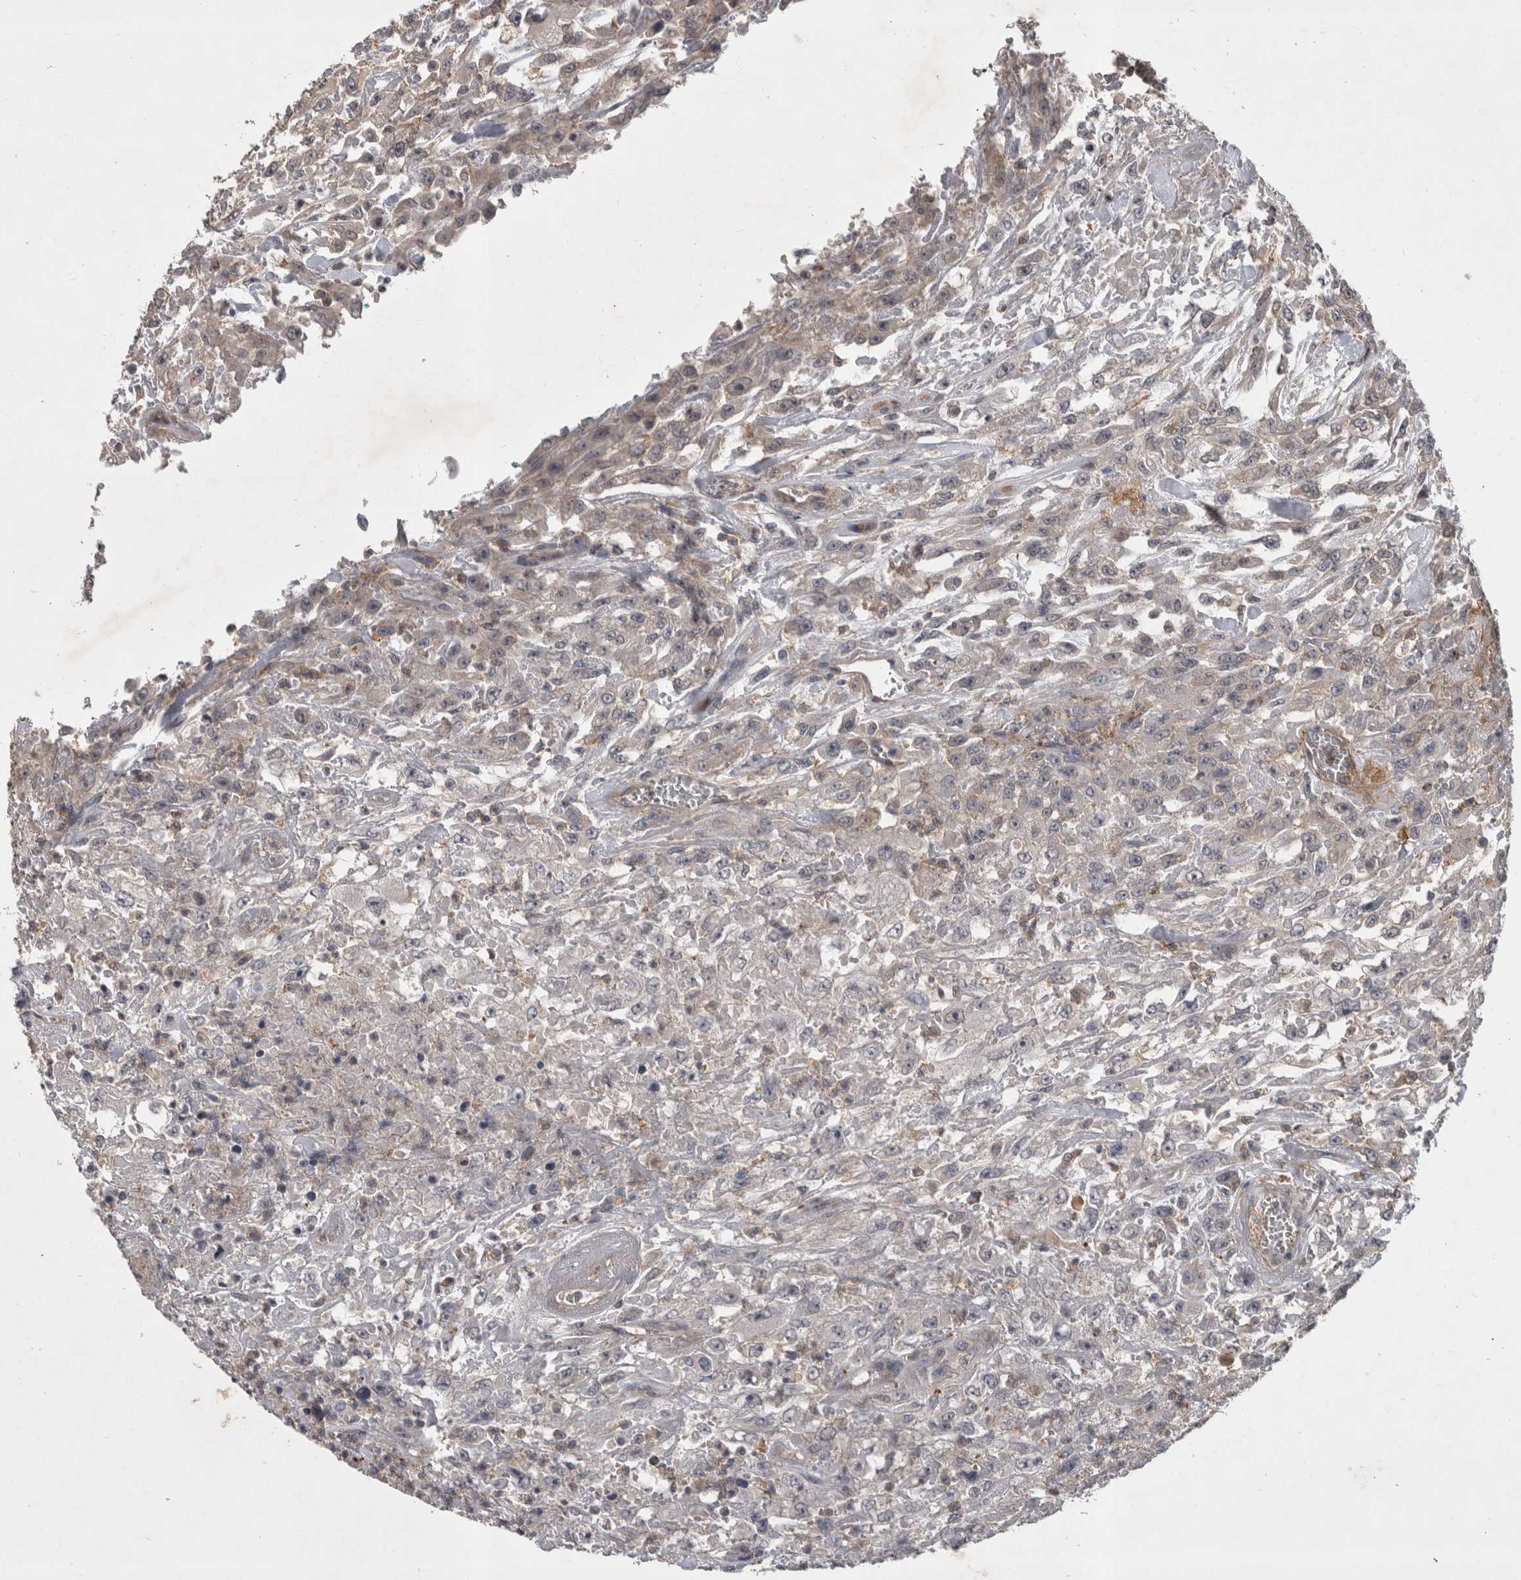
{"staining": {"intensity": "negative", "quantity": "none", "location": "none"}, "tissue": "urothelial cancer", "cell_type": "Tumor cells", "image_type": "cancer", "snomed": [{"axis": "morphology", "description": "Urothelial carcinoma, High grade"}, {"axis": "topography", "description": "Urinary bladder"}], "caption": "High power microscopy histopathology image of an immunohistochemistry (IHC) histopathology image of urothelial cancer, revealing no significant positivity in tumor cells. (DAB (3,3'-diaminobenzidine) immunohistochemistry (IHC) visualized using brightfield microscopy, high magnification).", "gene": "SPATA48", "patient": {"sex": "male", "age": 46}}